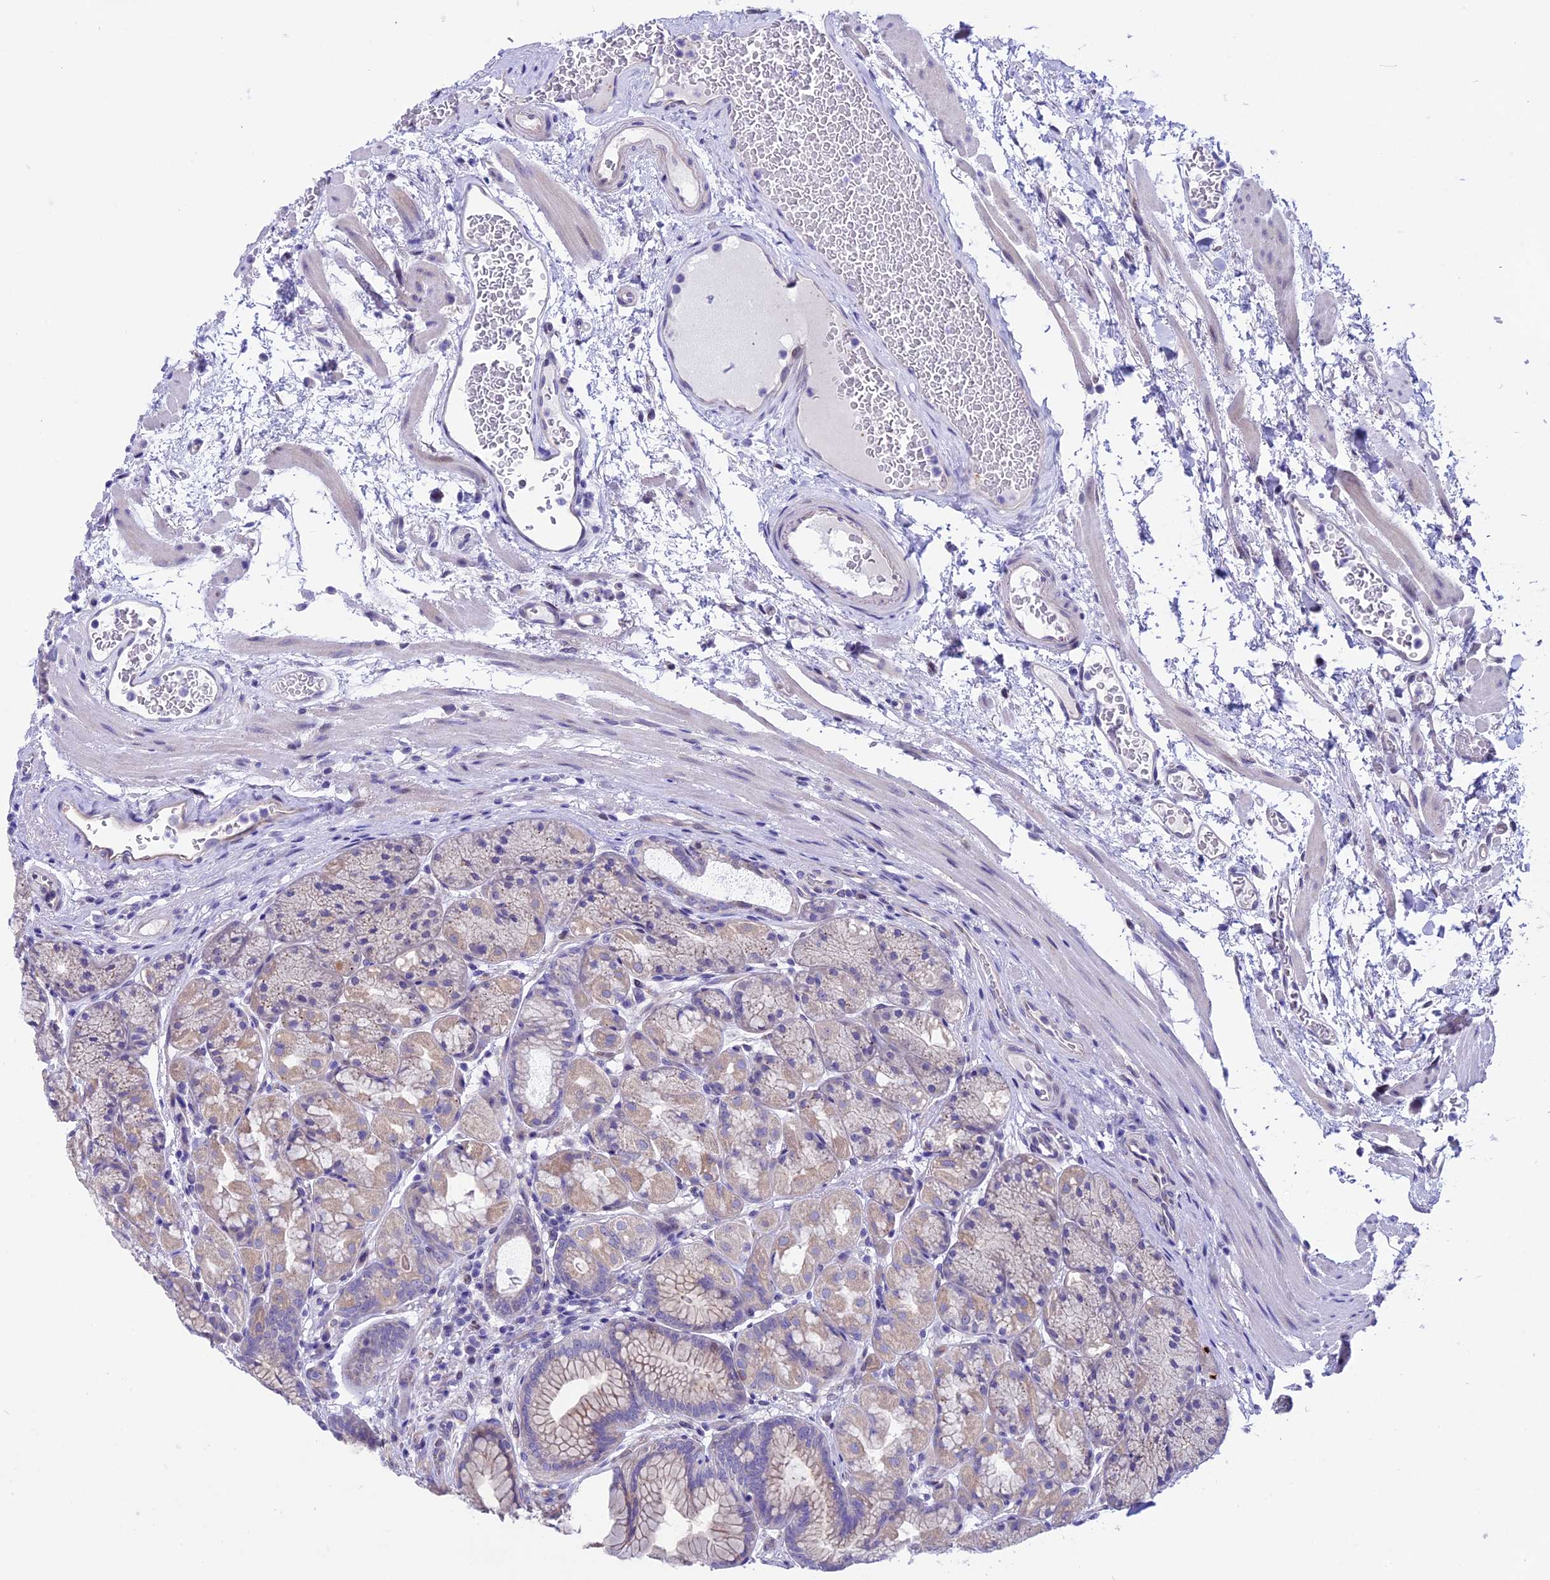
{"staining": {"intensity": "moderate", "quantity": "25%-75%", "location": "cytoplasmic/membranous"}, "tissue": "stomach", "cell_type": "Glandular cells", "image_type": "normal", "snomed": [{"axis": "morphology", "description": "Normal tissue, NOS"}, {"axis": "topography", "description": "Stomach"}], "caption": "This is a photomicrograph of immunohistochemistry staining of normal stomach, which shows moderate positivity in the cytoplasmic/membranous of glandular cells.", "gene": "TMEM171", "patient": {"sex": "male", "age": 63}}